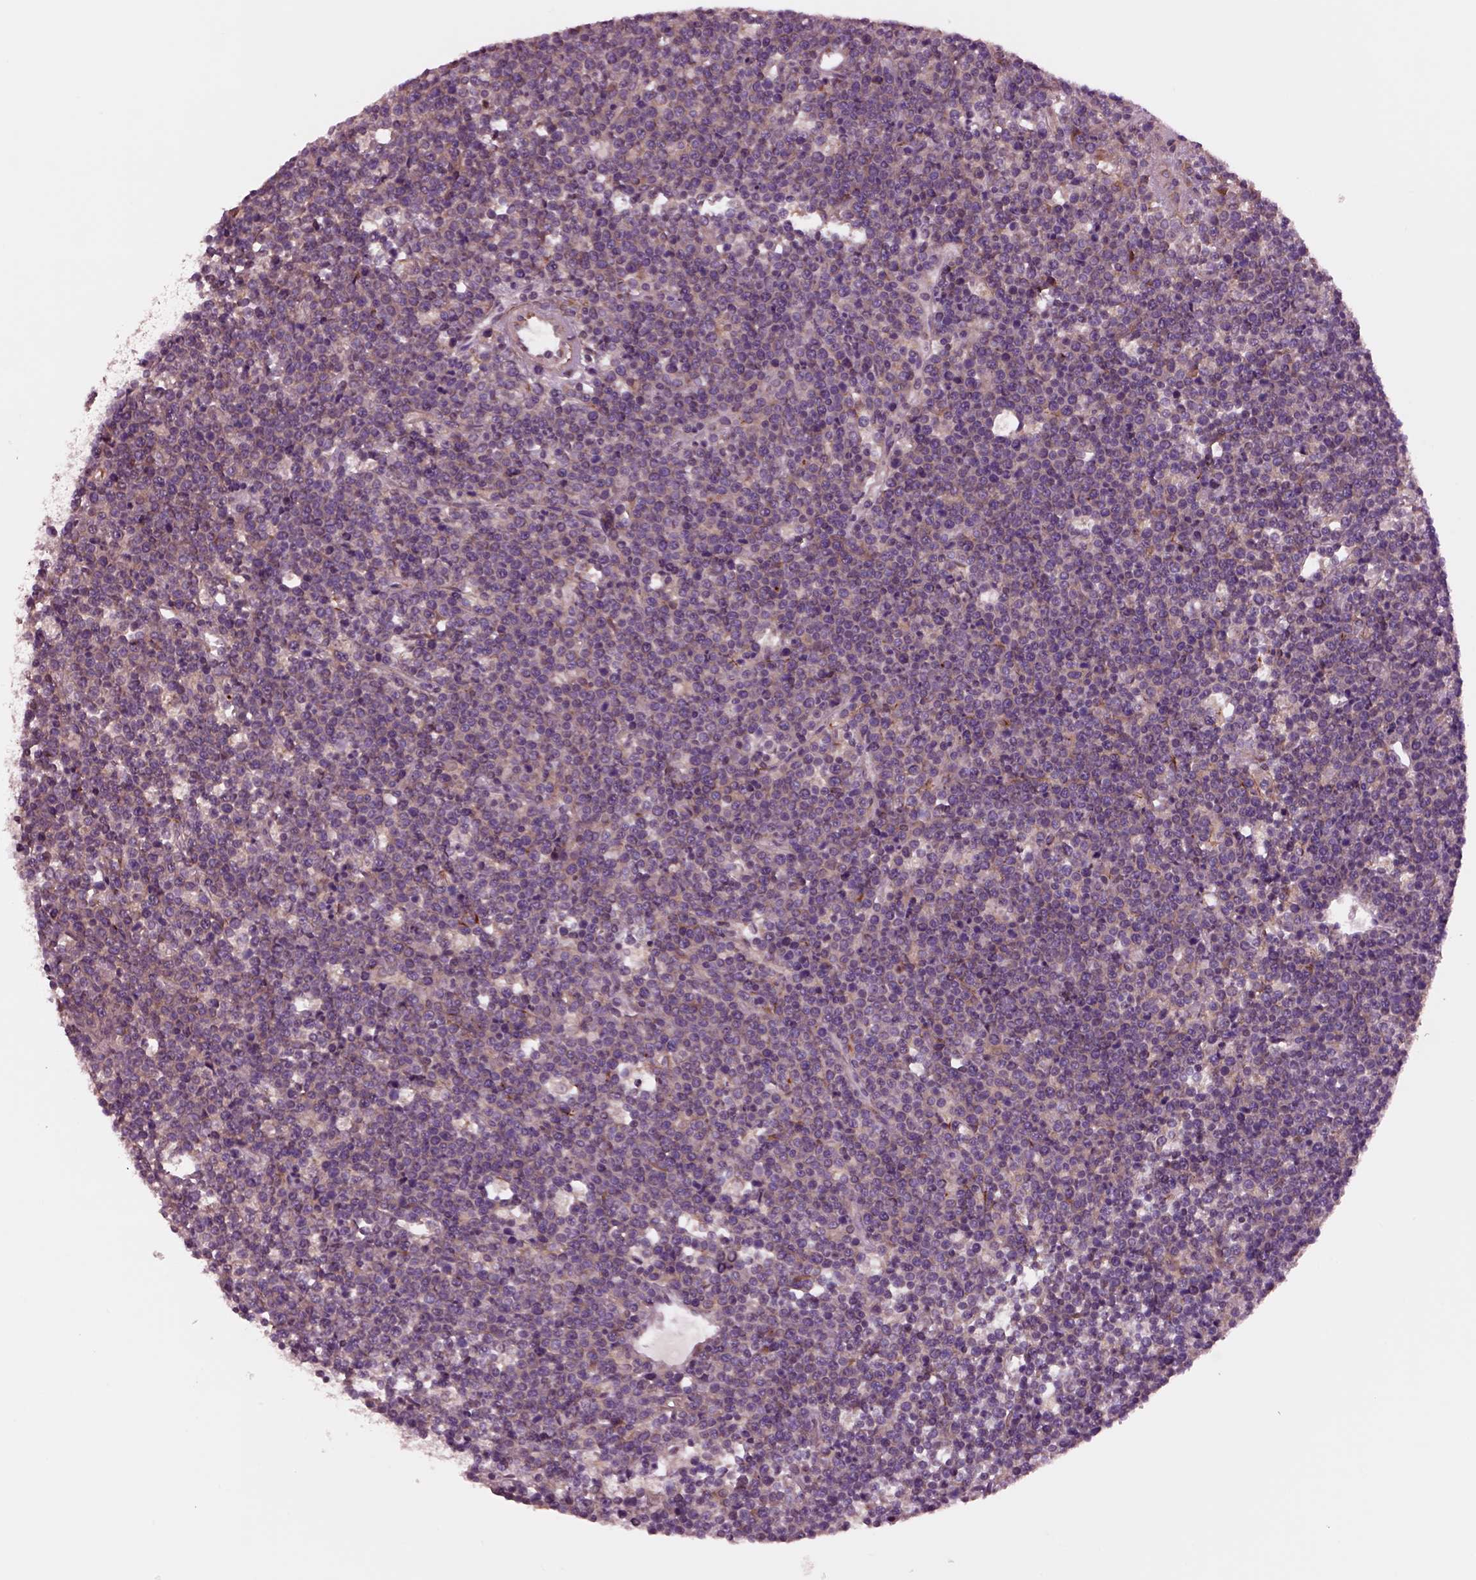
{"staining": {"intensity": "weak", "quantity": "25%-75%", "location": "cytoplasmic/membranous"}, "tissue": "lymphoma", "cell_type": "Tumor cells", "image_type": "cancer", "snomed": [{"axis": "morphology", "description": "Malignant lymphoma, non-Hodgkin's type, High grade"}, {"axis": "topography", "description": "Ovary"}], "caption": "A low amount of weak cytoplasmic/membranous expression is seen in approximately 25%-75% of tumor cells in malignant lymphoma, non-Hodgkin's type (high-grade) tissue.", "gene": "SEC23A", "patient": {"sex": "female", "age": 56}}